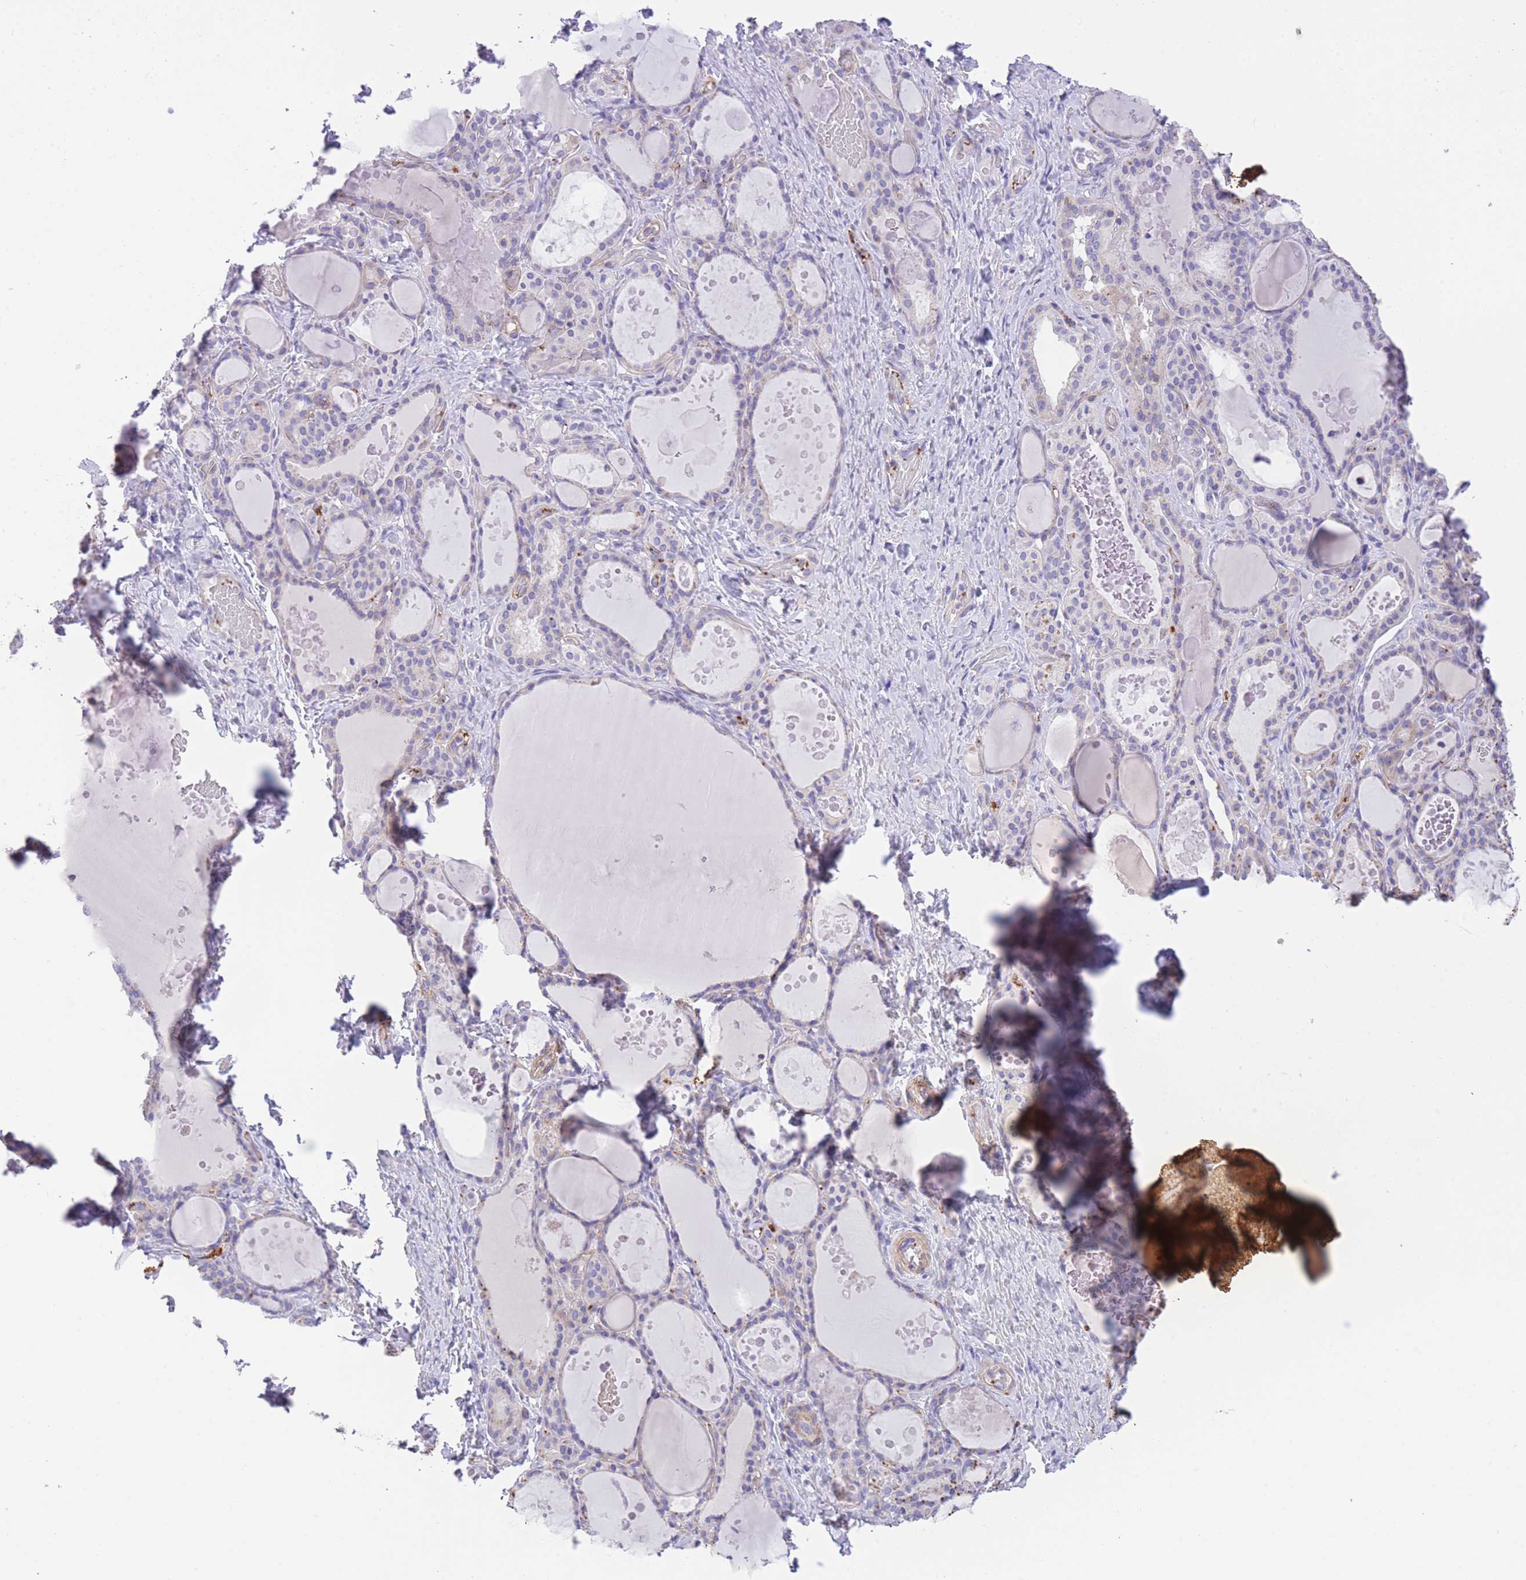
{"staining": {"intensity": "negative", "quantity": "none", "location": "none"}, "tissue": "thyroid gland", "cell_type": "Glandular cells", "image_type": "normal", "snomed": [{"axis": "morphology", "description": "Normal tissue, NOS"}, {"axis": "topography", "description": "Thyroid gland"}], "caption": "Glandular cells show no significant protein positivity in normal thyroid gland. Brightfield microscopy of immunohistochemistry stained with DAB (brown) and hematoxylin (blue), captured at high magnification.", "gene": "ENSG00000289258", "patient": {"sex": "female", "age": 46}}